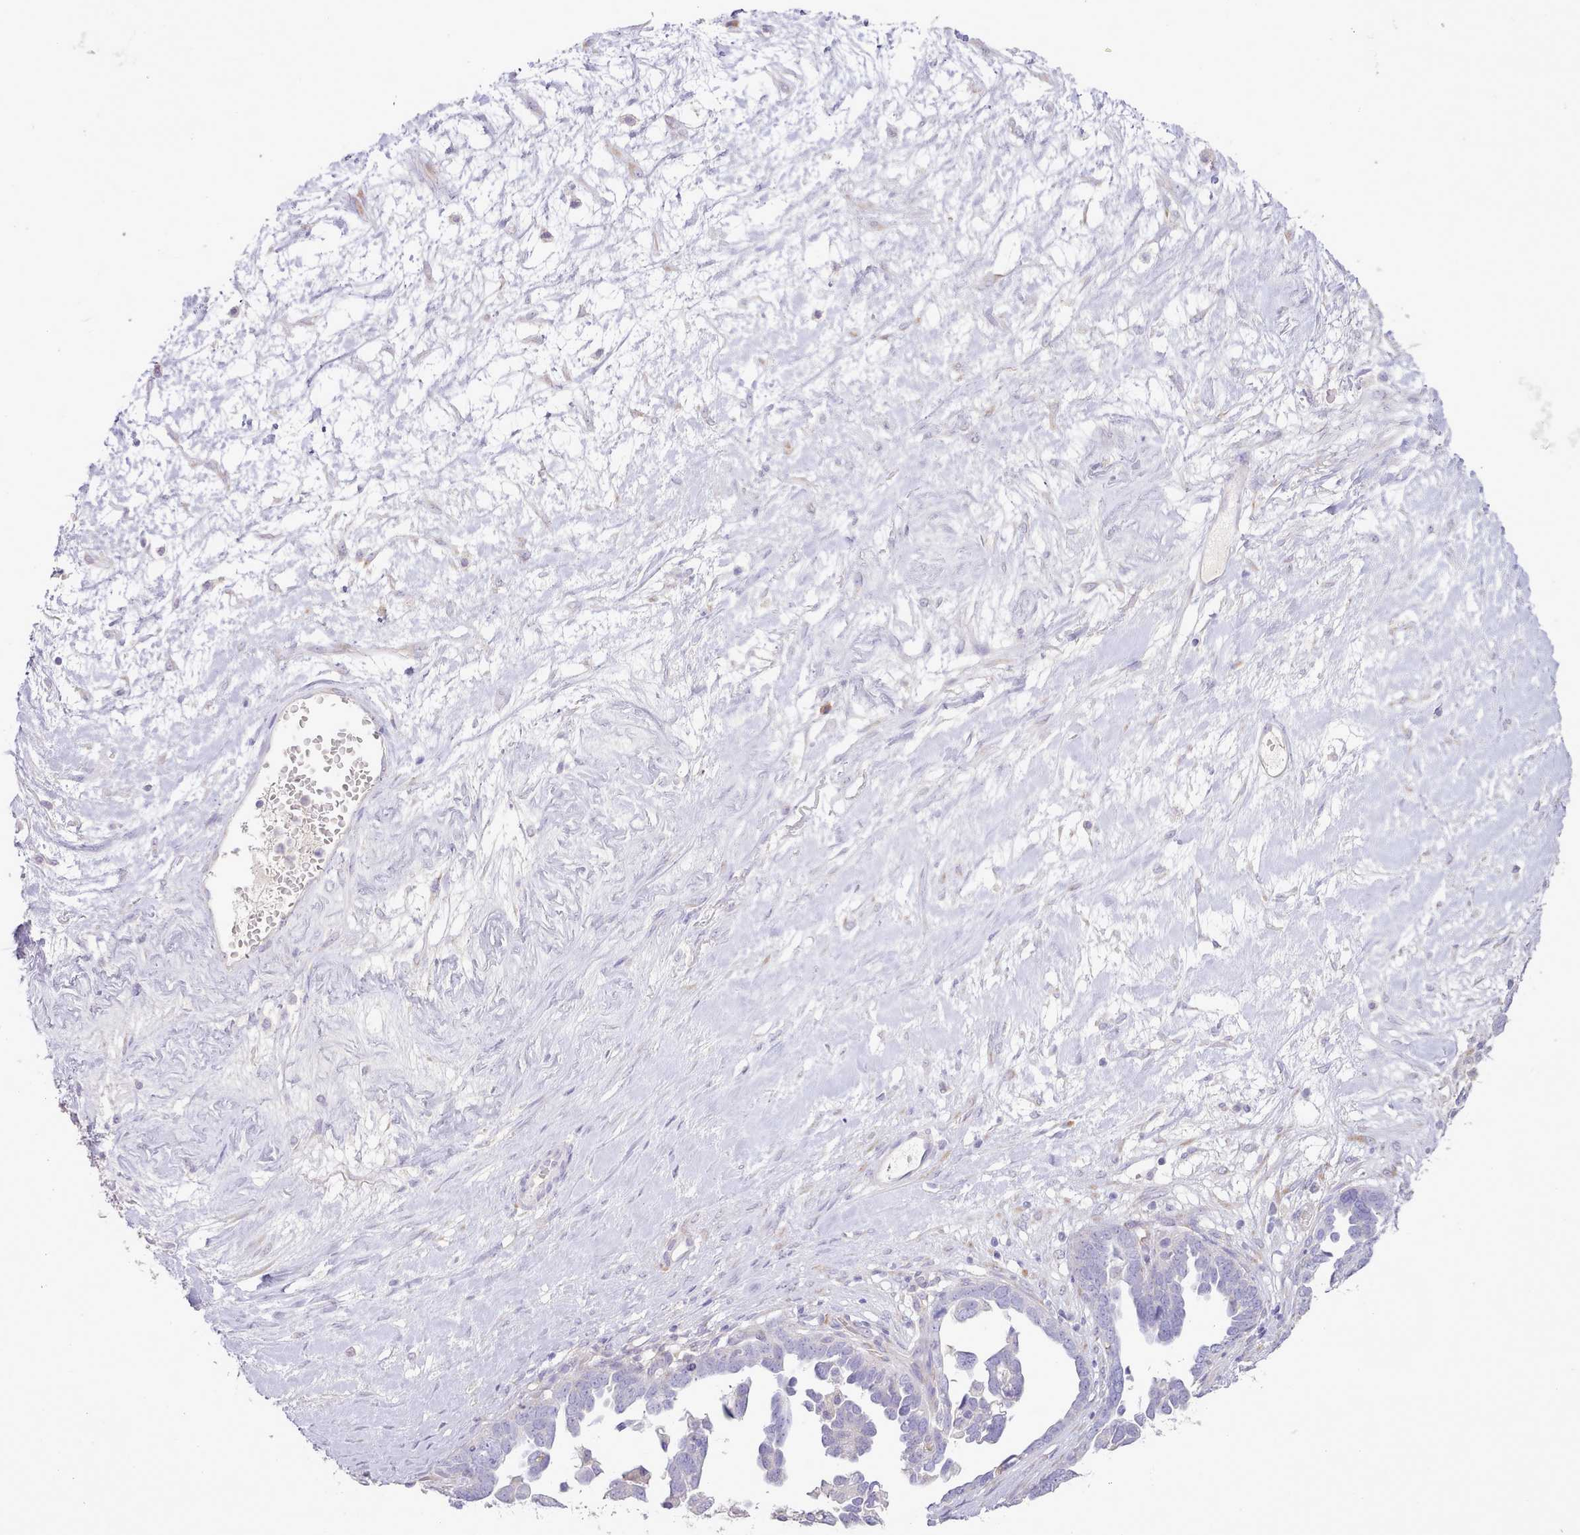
{"staining": {"intensity": "negative", "quantity": "none", "location": "none"}, "tissue": "ovarian cancer", "cell_type": "Tumor cells", "image_type": "cancer", "snomed": [{"axis": "morphology", "description": "Cystadenocarcinoma, serous, NOS"}, {"axis": "topography", "description": "Ovary"}], "caption": "Histopathology image shows no significant protein positivity in tumor cells of ovarian cancer (serous cystadenocarcinoma).", "gene": "CCL1", "patient": {"sex": "female", "age": 54}}